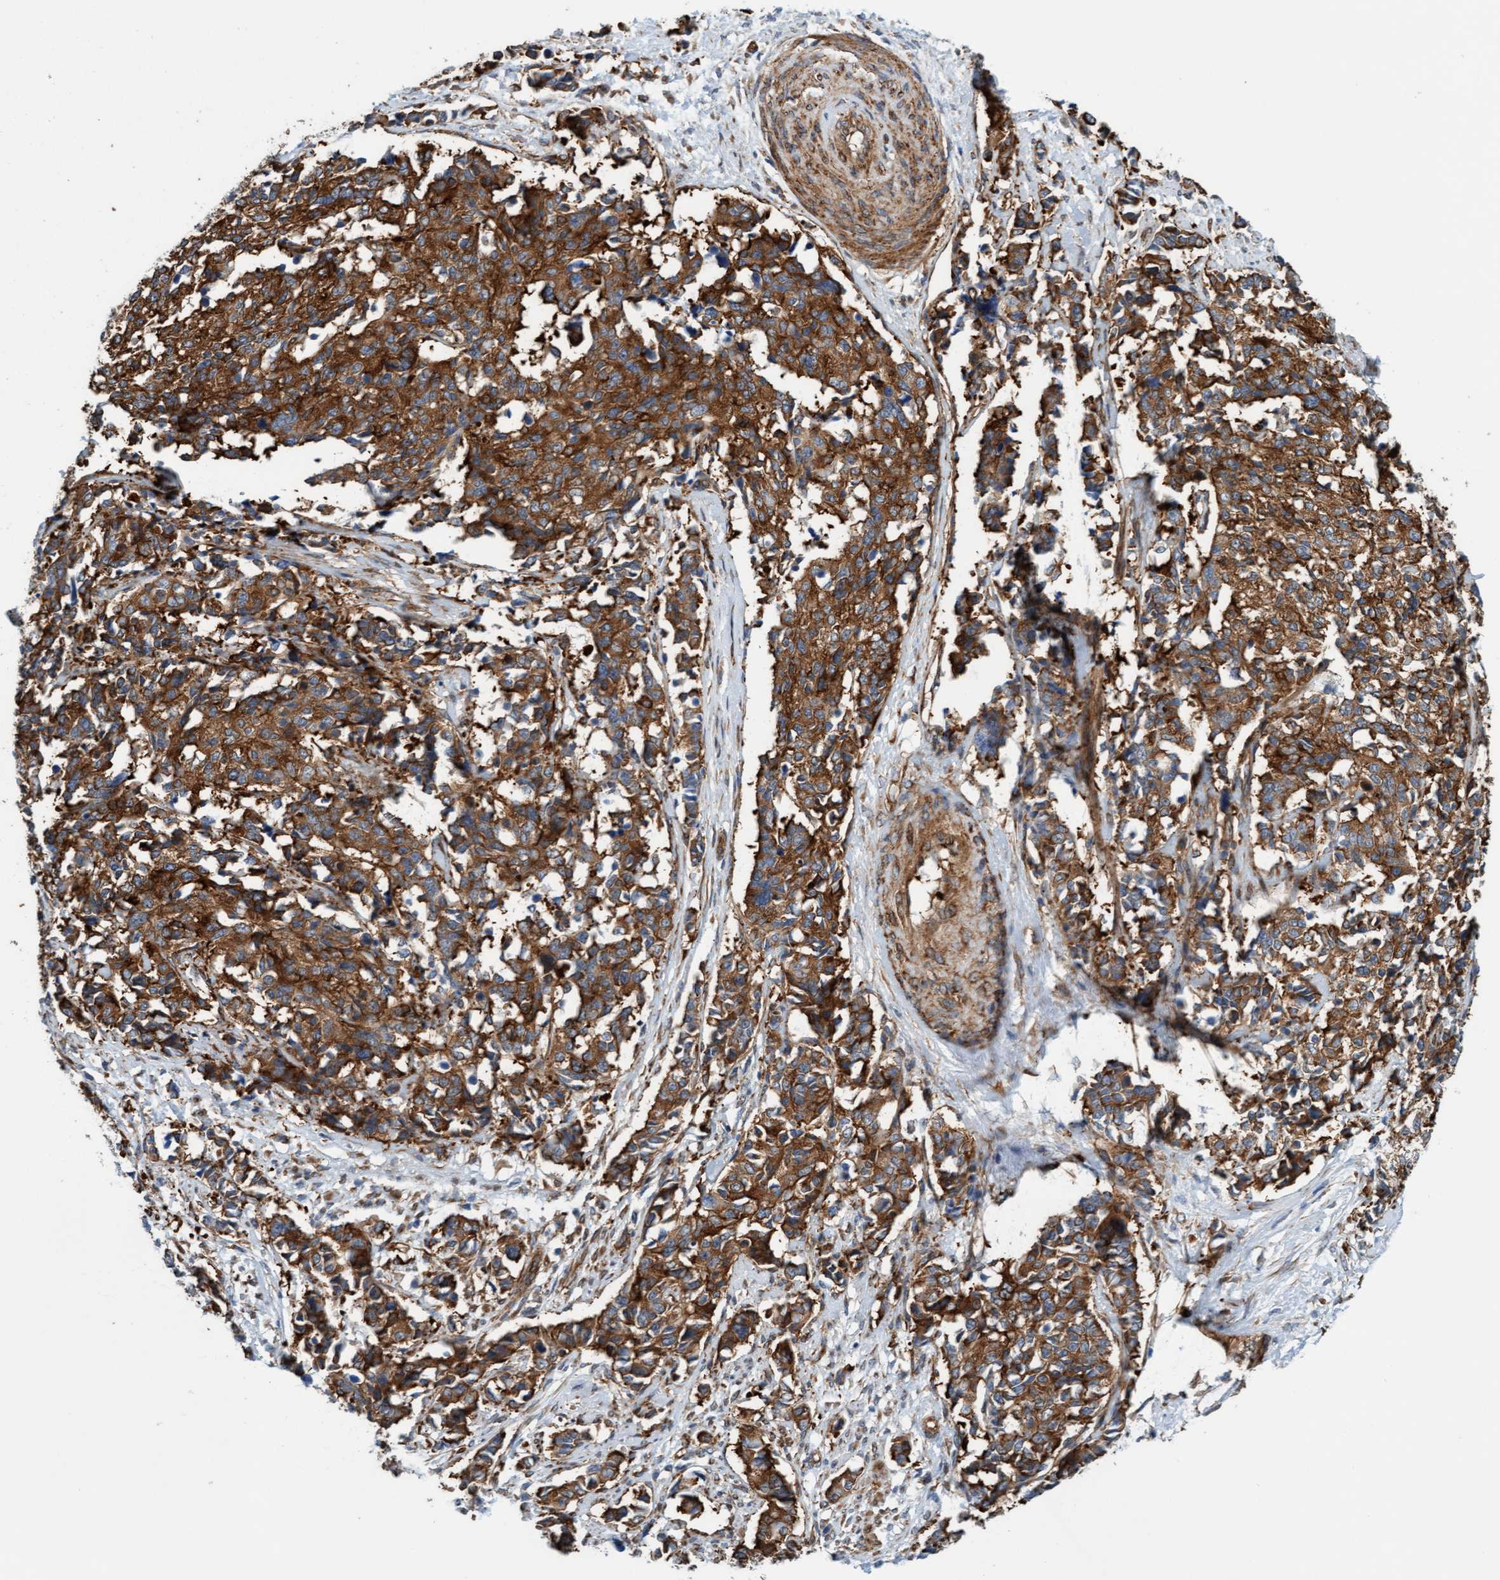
{"staining": {"intensity": "strong", "quantity": ">75%", "location": "cytoplasmic/membranous"}, "tissue": "cervical cancer", "cell_type": "Tumor cells", "image_type": "cancer", "snomed": [{"axis": "morphology", "description": "Normal tissue, NOS"}, {"axis": "morphology", "description": "Squamous cell carcinoma, NOS"}, {"axis": "topography", "description": "Cervix"}], "caption": "Tumor cells exhibit high levels of strong cytoplasmic/membranous staining in about >75% of cells in human squamous cell carcinoma (cervical). The staining was performed using DAB to visualize the protein expression in brown, while the nuclei were stained in blue with hematoxylin (Magnification: 20x).", "gene": "FMNL3", "patient": {"sex": "female", "age": 35}}